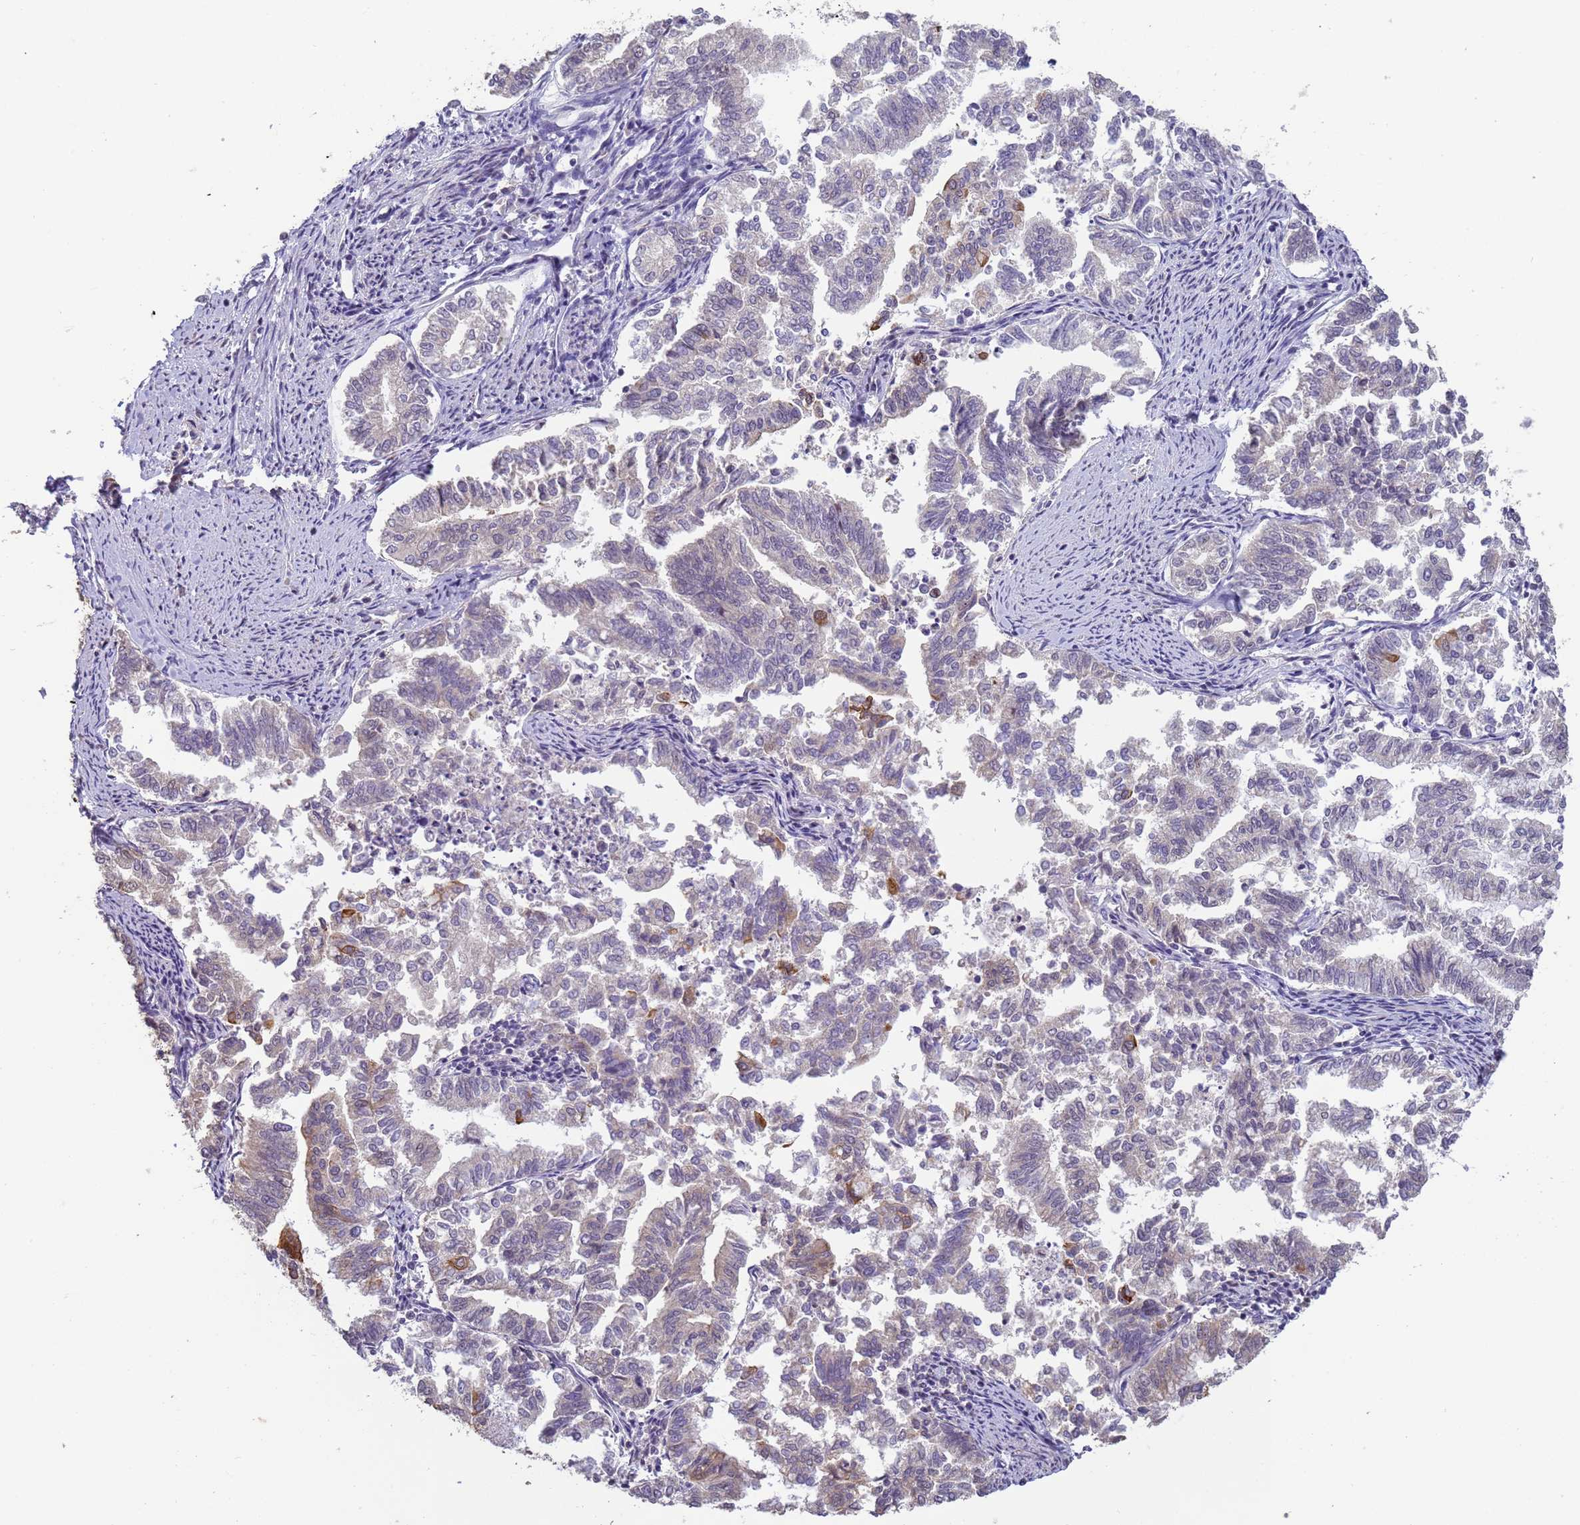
{"staining": {"intensity": "moderate", "quantity": "<25%", "location": "cytoplasmic/membranous"}, "tissue": "endometrial cancer", "cell_type": "Tumor cells", "image_type": "cancer", "snomed": [{"axis": "morphology", "description": "Adenocarcinoma, NOS"}, {"axis": "topography", "description": "Endometrium"}], "caption": "Endometrial cancer (adenocarcinoma) stained with DAB IHC shows low levels of moderate cytoplasmic/membranous staining in approximately <25% of tumor cells. (DAB IHC with brightfield microscopy, high magnification).", "gene": "VWA3A", "patient": {"sex": "female", "age": 79}}